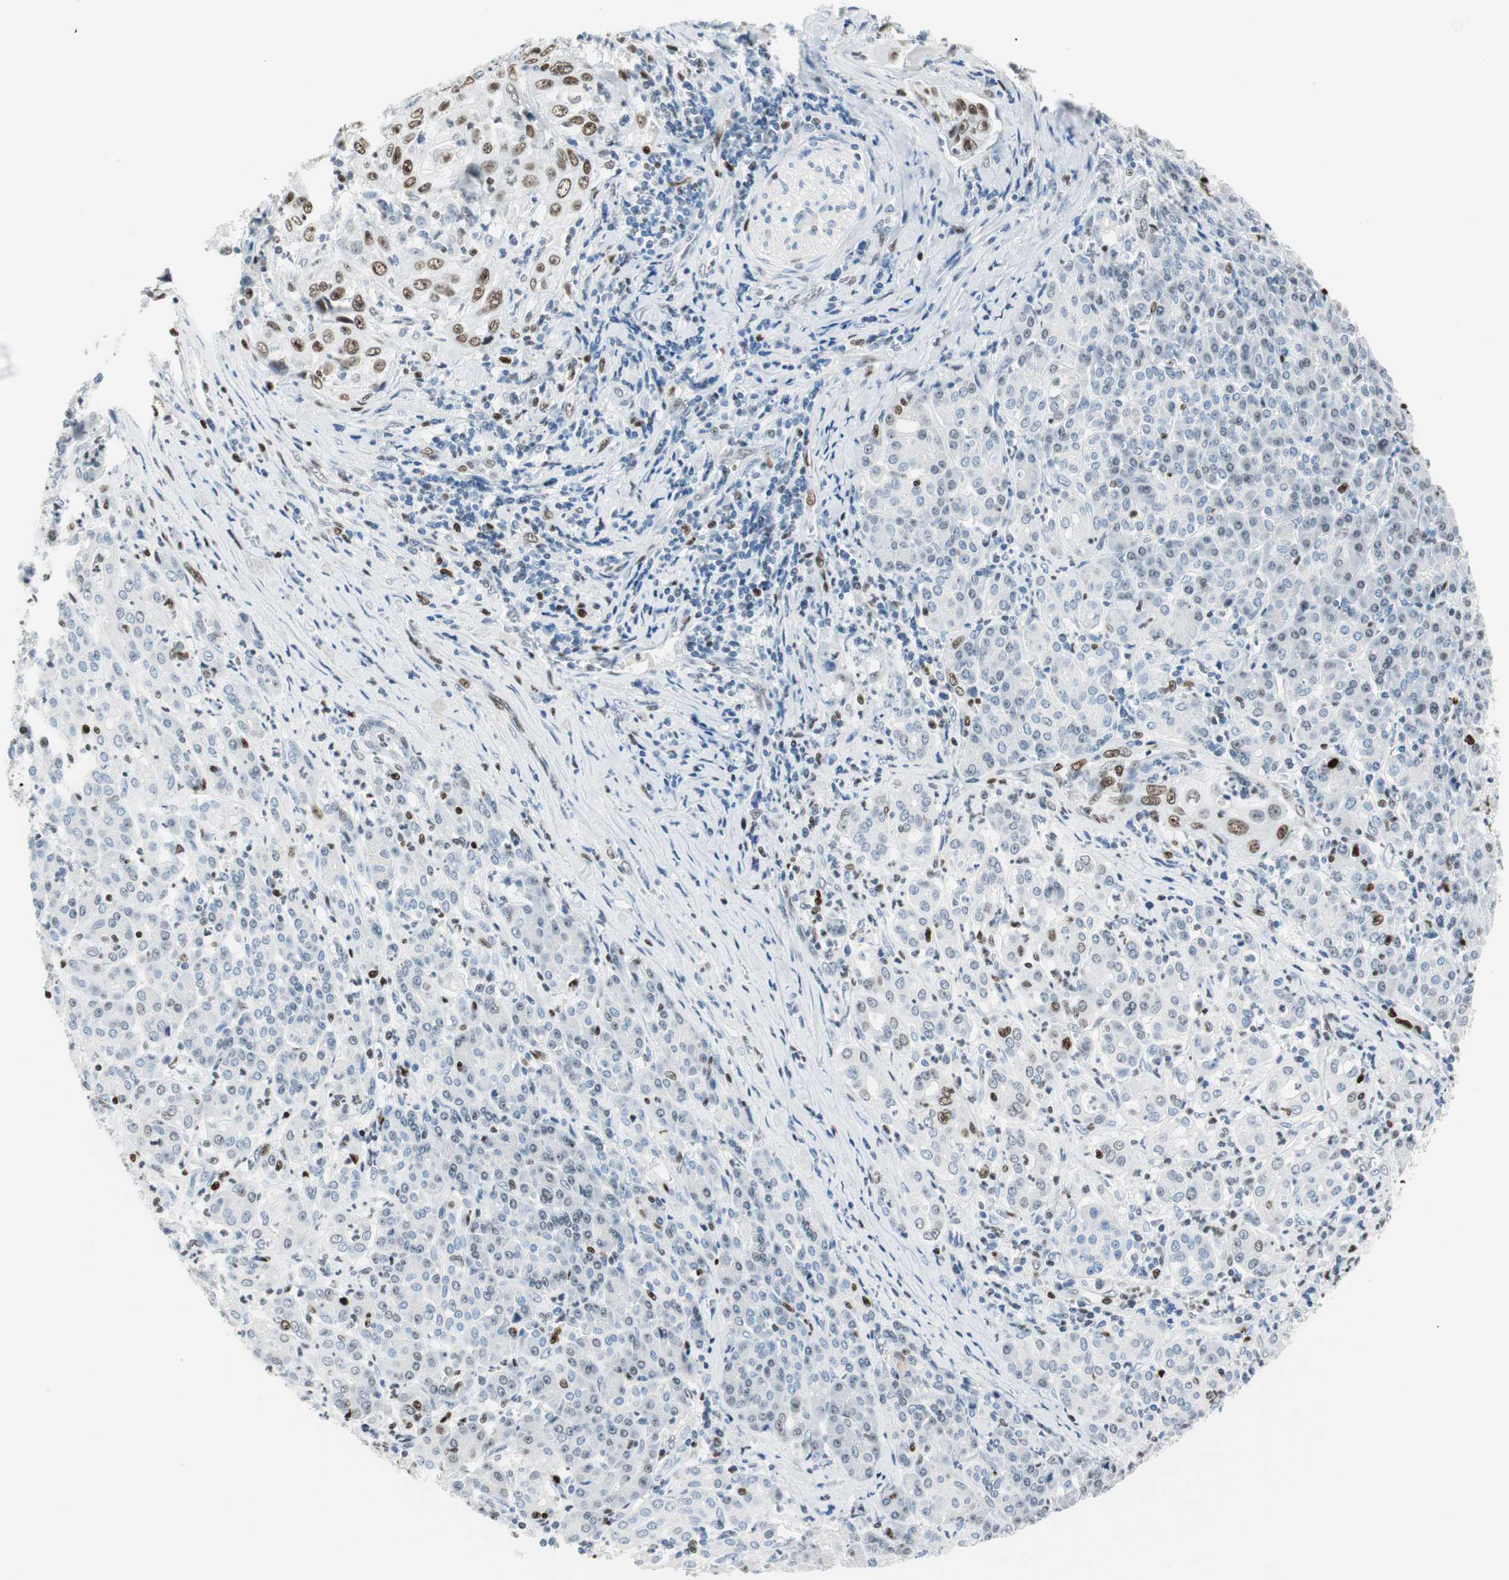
{"staining": {"intensity": "weak", "quantity": "25%-75%", "location": "nuclear"}, "tissue": "pancreatic cancer", "cell_type": "Tumor cells", "image_type": "cancer", "snomed": [{"axis": "morphology", "description": "Adenocarcinoma, NOS"}, {"axis": "topography", "description": "Pancreas"}], "caption": "Pancreatic adenocarcinoma stained with DAB (3,3'-diaminobenzidine) immunohistochemistry (IHC) reveals low levels of weak nuclear expression in approximately 25%-75% of tumor cells.", "gene": "EZH2", "patient": {"sex": "male", "age": 70}}